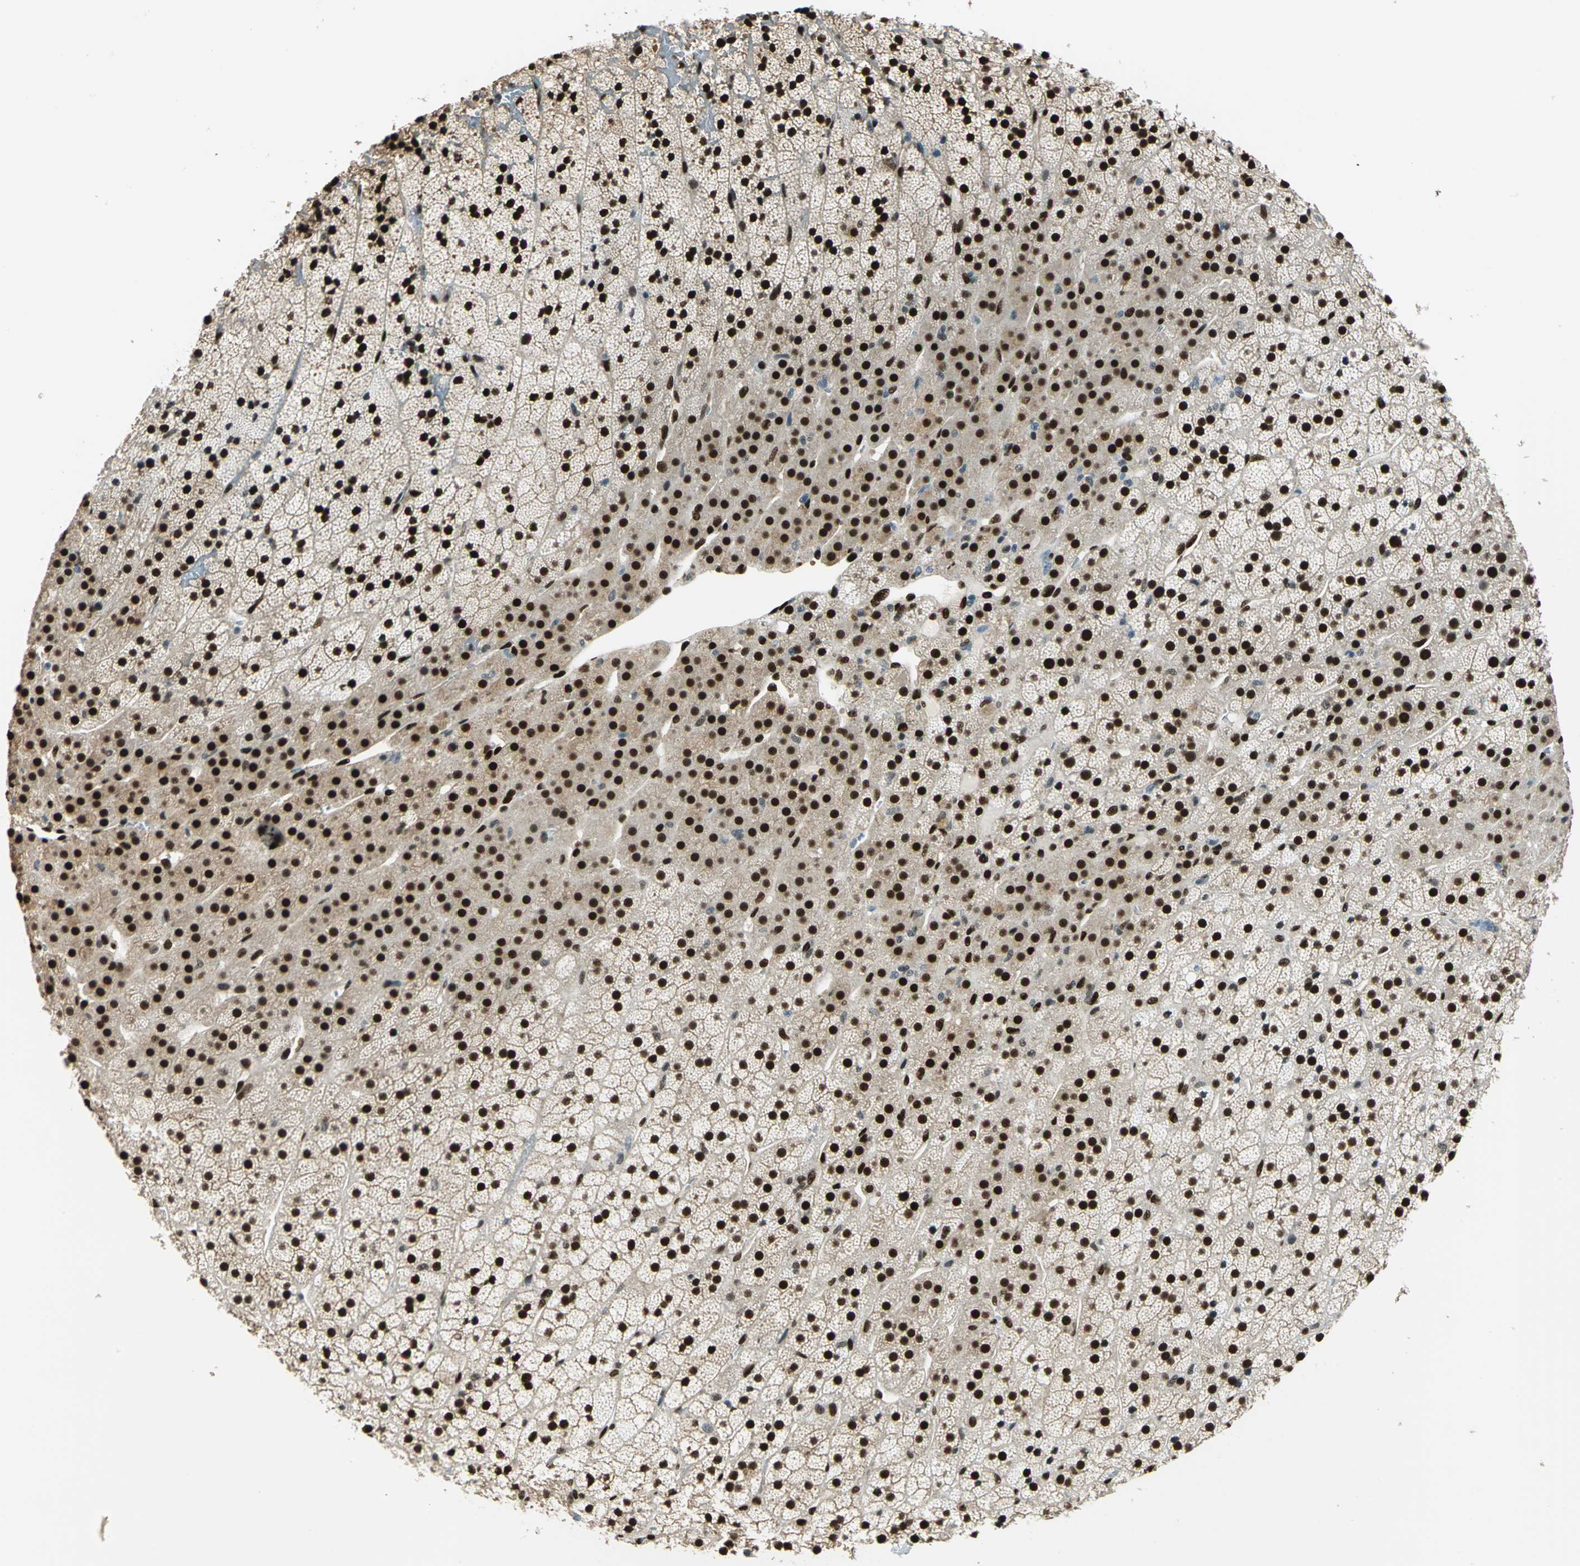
{"staining": {"intensity": "strong", "quantity": ">75%", "location": "cytoplasmic/membranous,nuclear"}, "tissue": "adrenal gland", "cell_type": "Glandular cells", "image_type": "normal", "snomed": [{"axis": "morphology", "description": "Normal tissue, NOS"}, {"axis": "topography", "description": "Adrenal gland"}], "caption": "A histopathology image showing strong cytoplasmic/membranous,nuclear staining in about >75% of glandular cells in normal adrenal gland, as visualized by brown immunohistochemical staining.", "gene": "NFIA", "patient": {"sex": "male", "age": 35}}